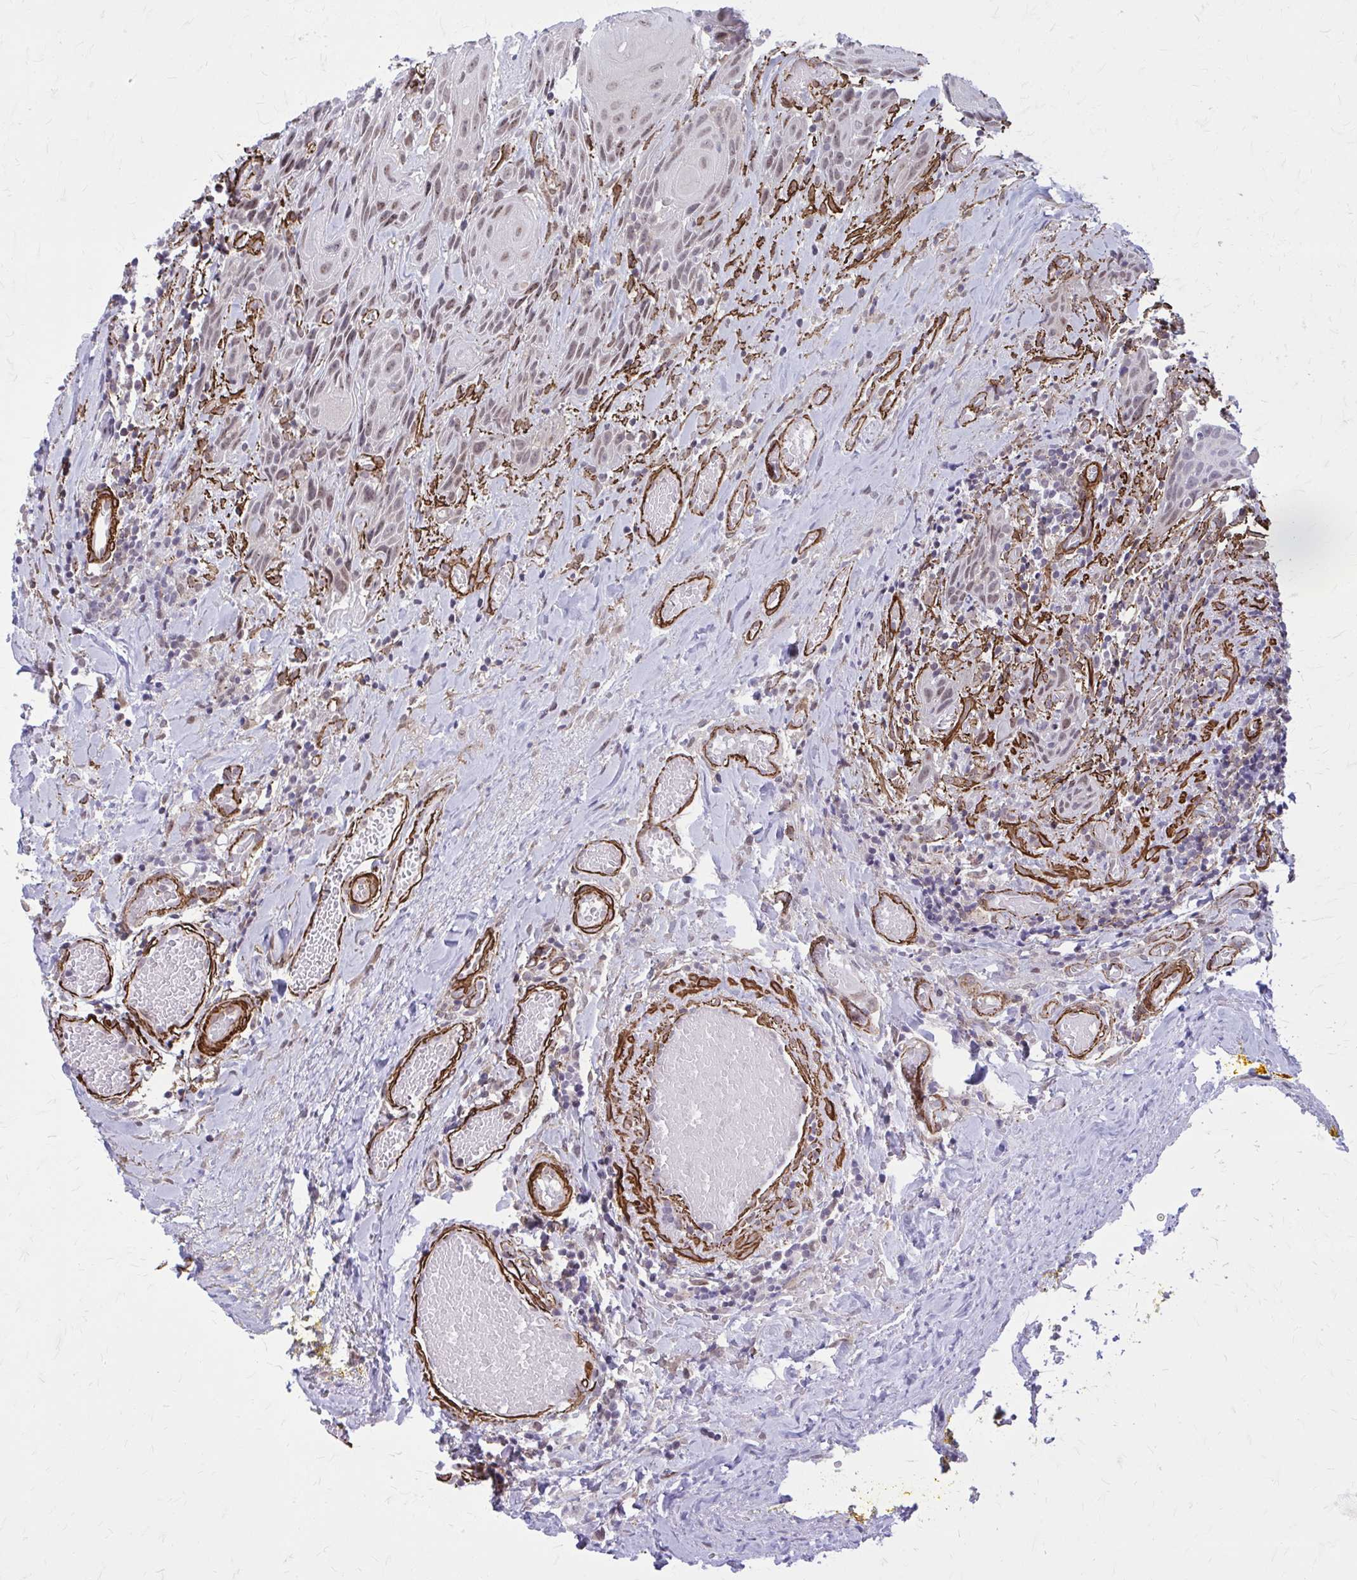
{"staining": {"intensity": "weak", "quantity": ">75%", "location": "nuclear"}, "tissue": "head and neck cancer", "cell_type": "Tumor cells", "image_type": "cancer", "snomed": [{"axis": "morphology", "description": "Squamous cell carcinoma, NOS"}, {"axis": "topography", "description": "Oral tissue"}, {"axis": "topography", "description": "Head-Neck"}], "caption": "Tumor cells exhibit weak nuclear expression in approximately >75% of cells in squamous cell carcinoma (head and neck).", "gene": "NRBF2", "patient": {"sex": "male", "age": 49}}